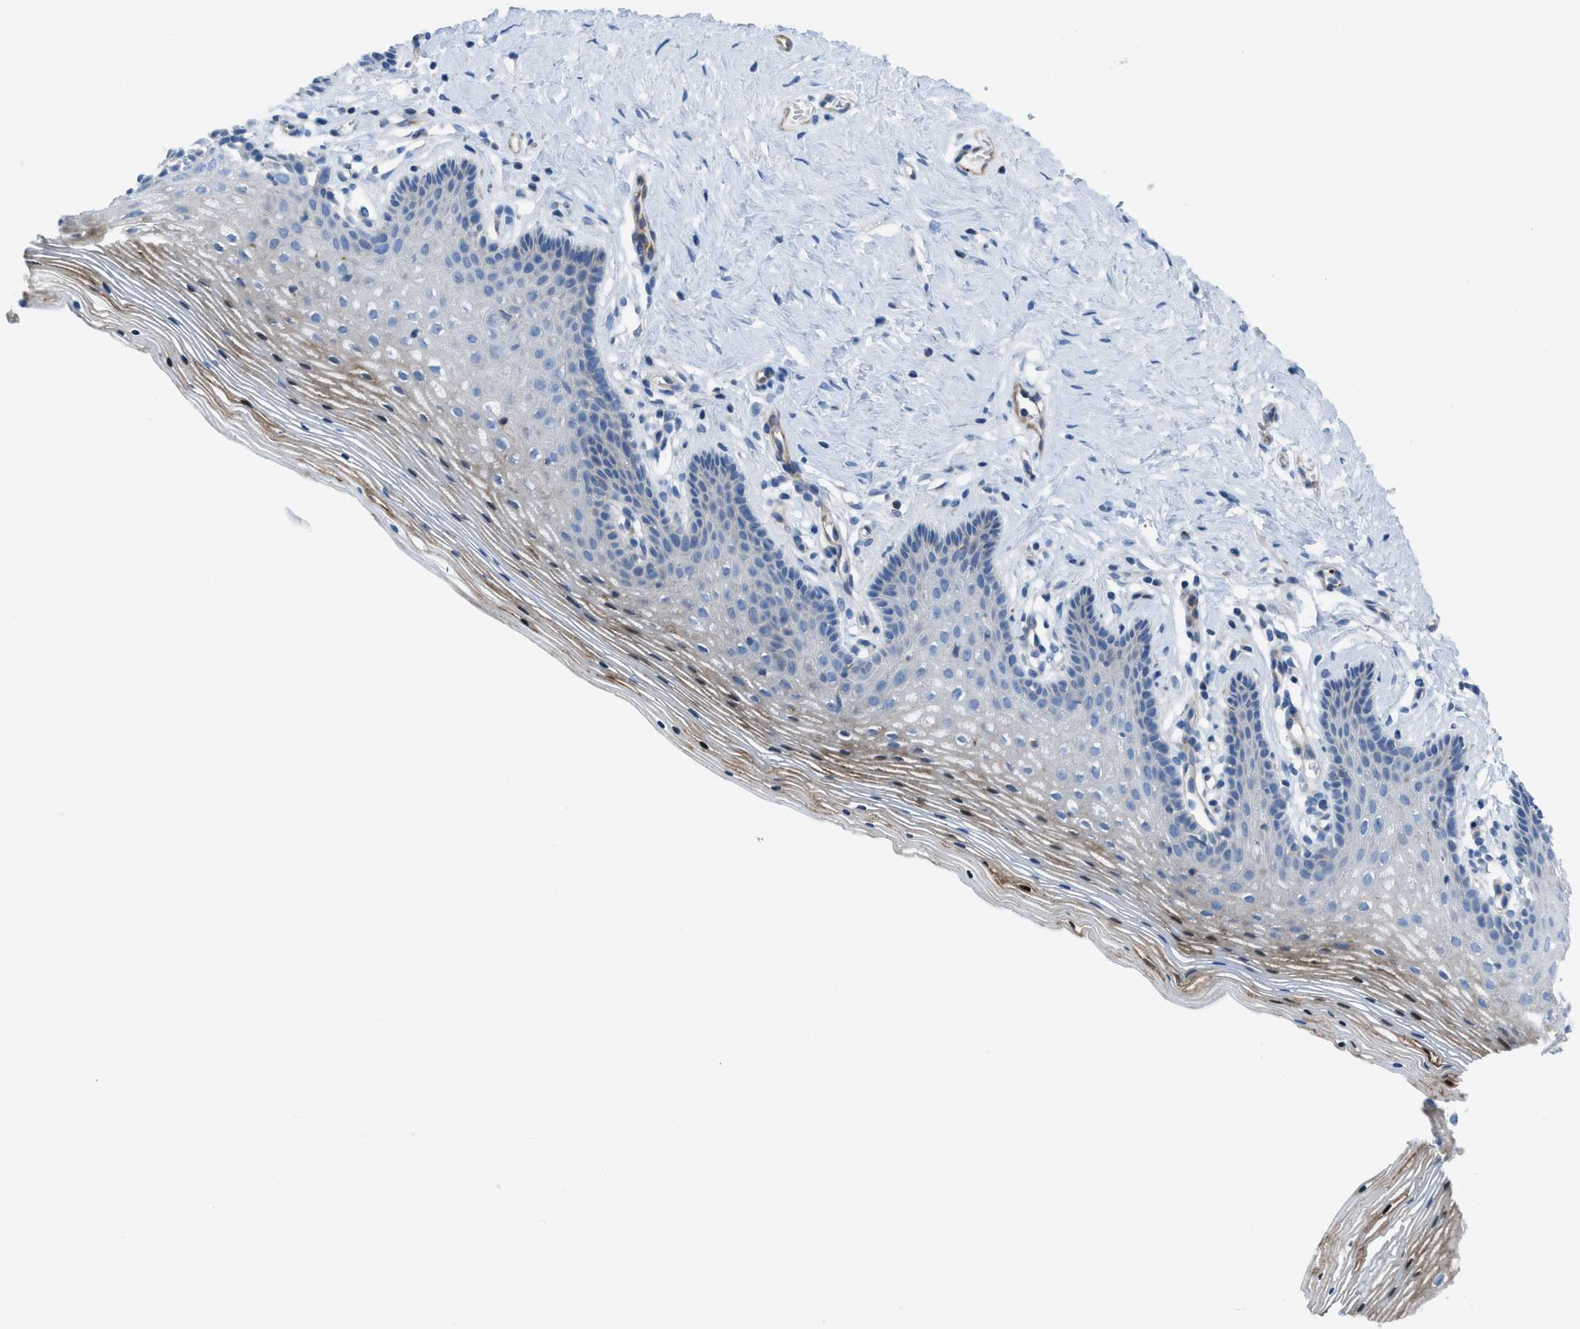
{"staining": {"intensity": "weak", "quantity": "<25%", "location": "cytoplasmic/membranous,nuclear"}, "tissue": "vagina", "cell_type": "Squamous epithelial cells", "image_type": "normal", "snomed": [{"axis": "morphology", "description": "Normal tissue, NOS"}, {"axis": "topography", "description": "Vagina"}], "caption": "Immunohistochemistry histopathology image of benign human vagina stained for a protein (brown), which demonstrates no staining in squamous epithelial cells. The staining was performed using DAB to visualize the protein expression in brown, while the nuclei were stained in blue with hematoxylin (Magnification: 20x).", "gene": "KCNH7", "patient": {"sex": "female", "age": 32}}